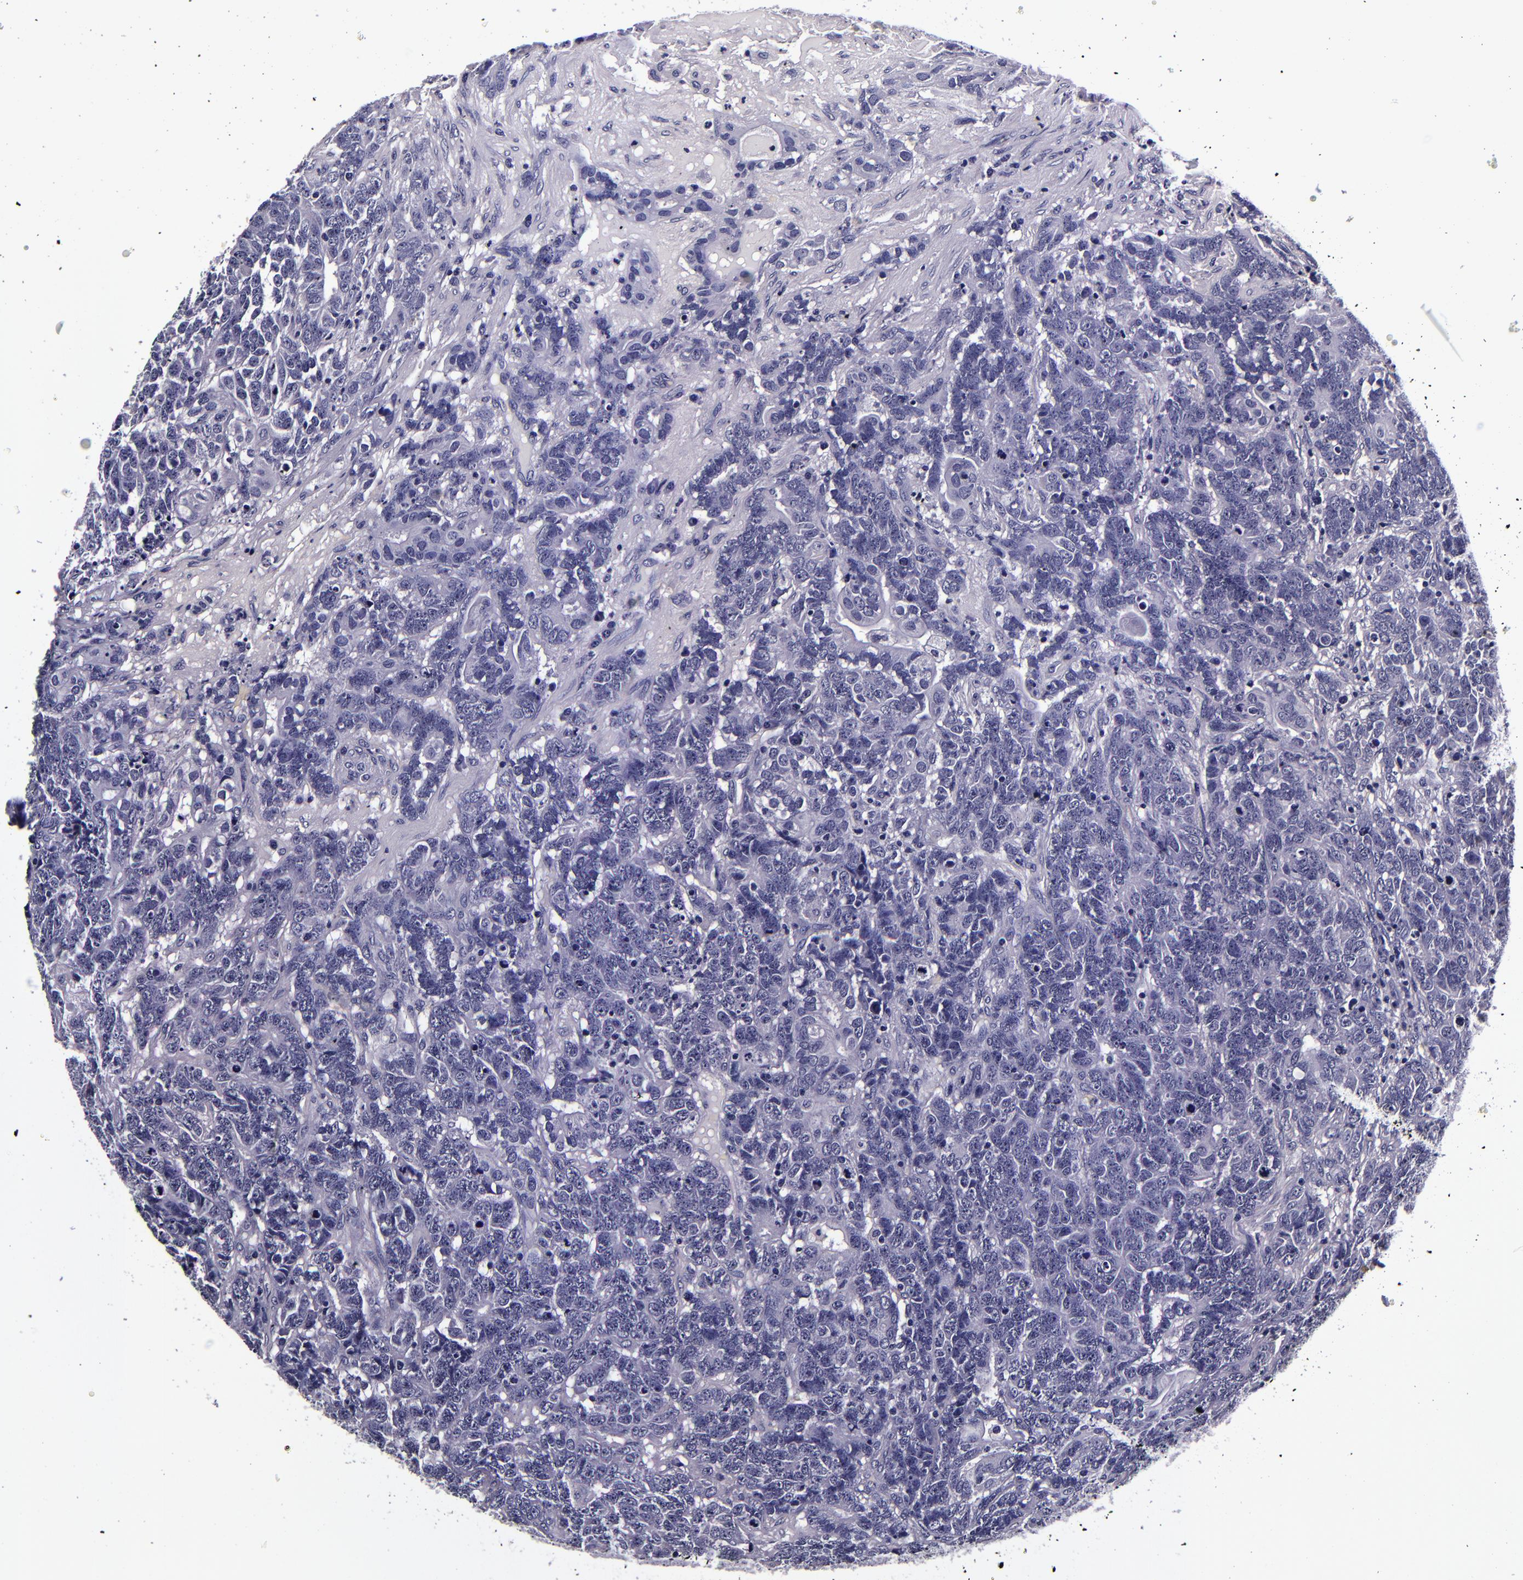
{"staining": {"intensity": "negative", "quantity": "none", "location": "none"}, "tissue": "testis cancer", "cell_type": "Tumor cells", "image_type": "cancer", "snomed": [{"axis": "morphology", "description": "Carcinoma, Embryonal, NOS"}, {"axis": "topography", "description": "Testis"}], "caption": "Testis embryonal carcinoma was stained to show a protein in brown. There is no significant staining in tumor cells.", "gene": "FBN1", "patient": {"sex": "male", "age": 26}}